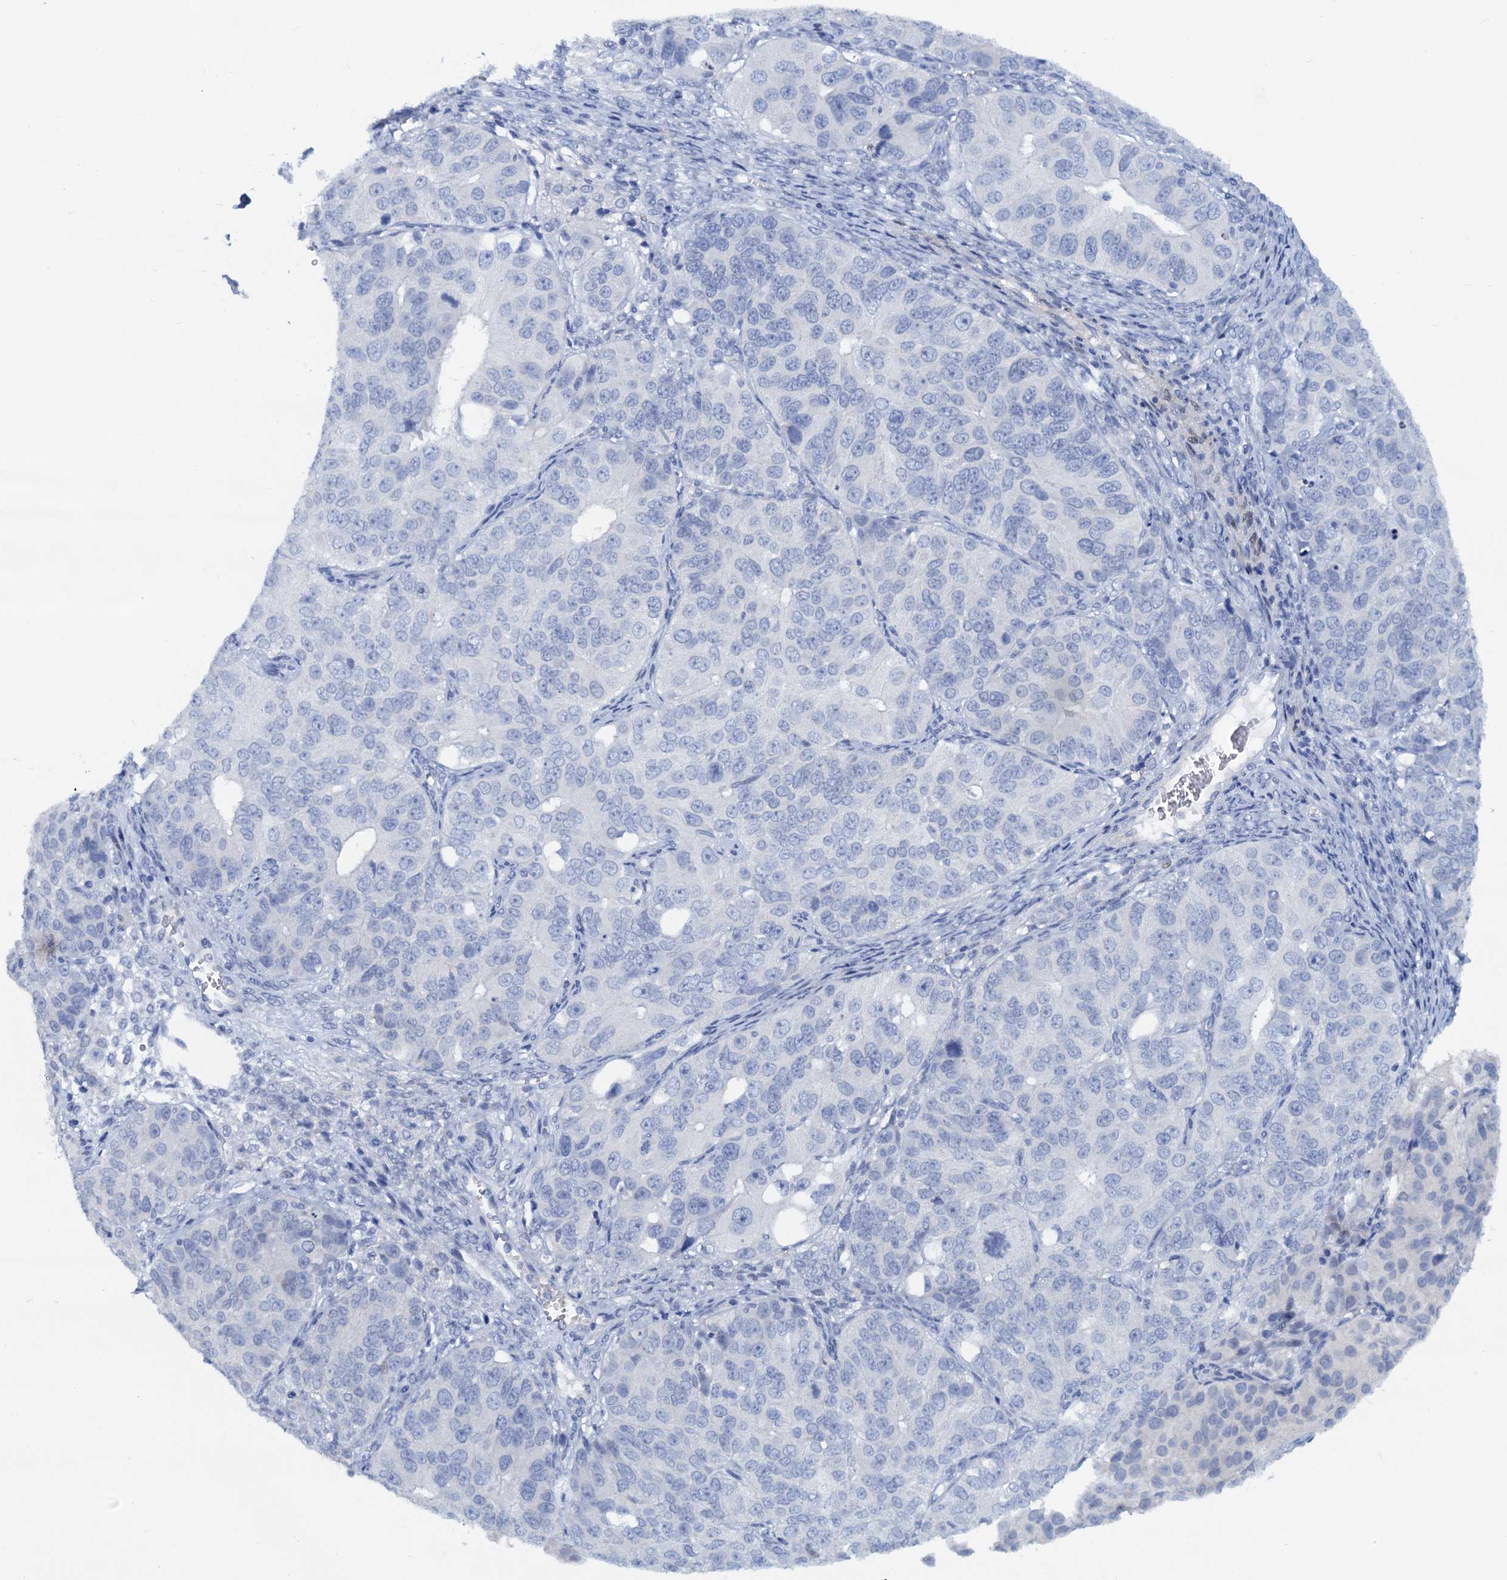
{"staining": {"intensity": "negative", "quantity": "none", "location": "none"}, "tissue": "ovarian cancer", "cell_type": "Tumor cells", "image_type": "cancer", "snomed": [{"axis": "morphology", "description": "Carcinoma, endometroid"}, {"axis": "topography", "description": "Ovary"}], "caption": "This is an immunohistochemistry (IHC) photomicrograph of ovarian cancer. There is no staining in tumor cells.", "gene": "PTGES3", "patient": {"sex": "female", "age": 51}}